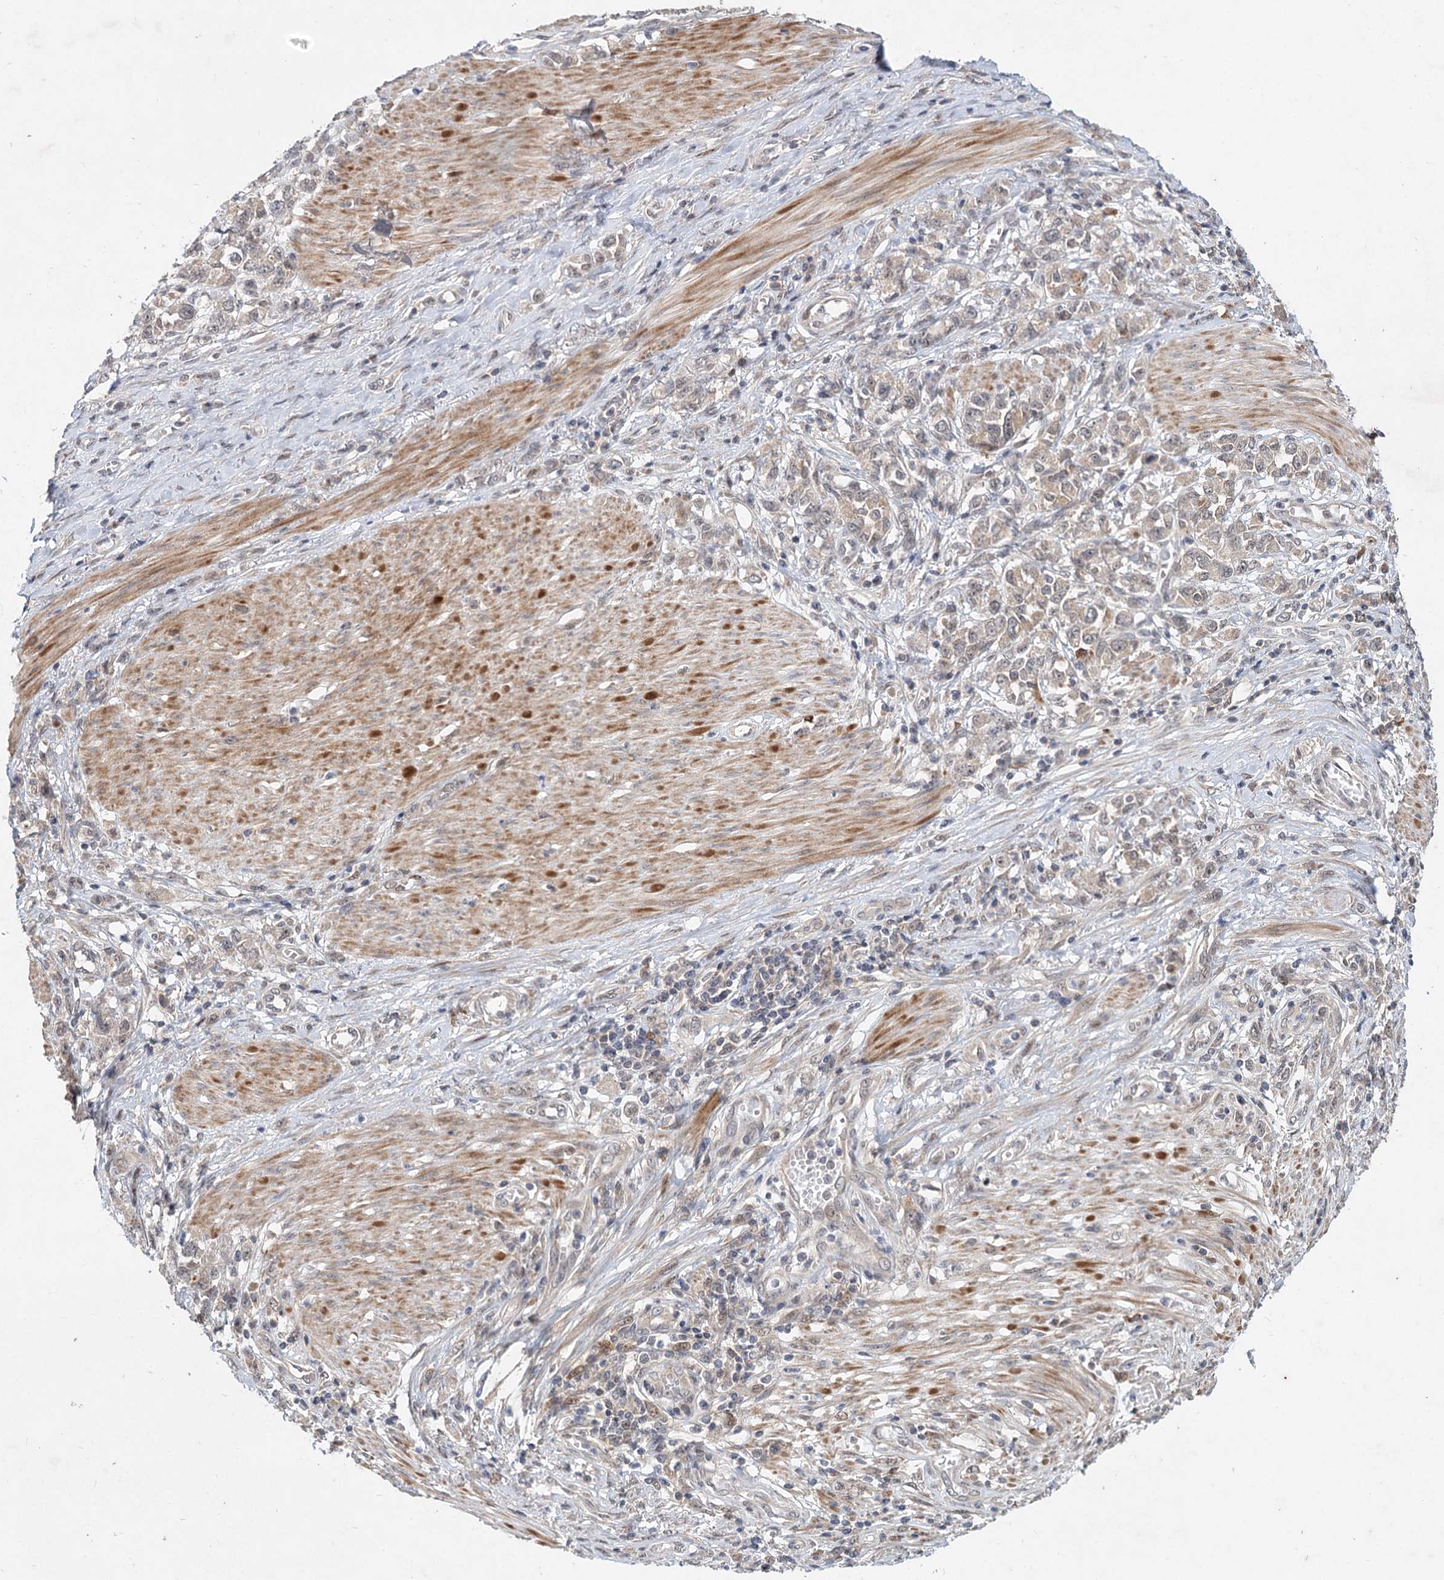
{"staining": {"intensity": "weak", "quantity": "25%-75%", "location": "cytoplasmic/membranous"}, "tissue": "stomach cancer", "cell_type": "Tumor cells", "image_type": "cancer", "snomed": [{"axis": "morphology", "description": "Adenocarcinoma, NOS"}, {"axis": "topography", "description": "Stomach"}], "caption": "The immunohistochemical stain labels weak cytoplasmic/membranous positivity in tumor cells of adenocarcinoma (stomach) tissue.", "gene": "AP3B1", "patient": {"sex": "female", "age": 76}}